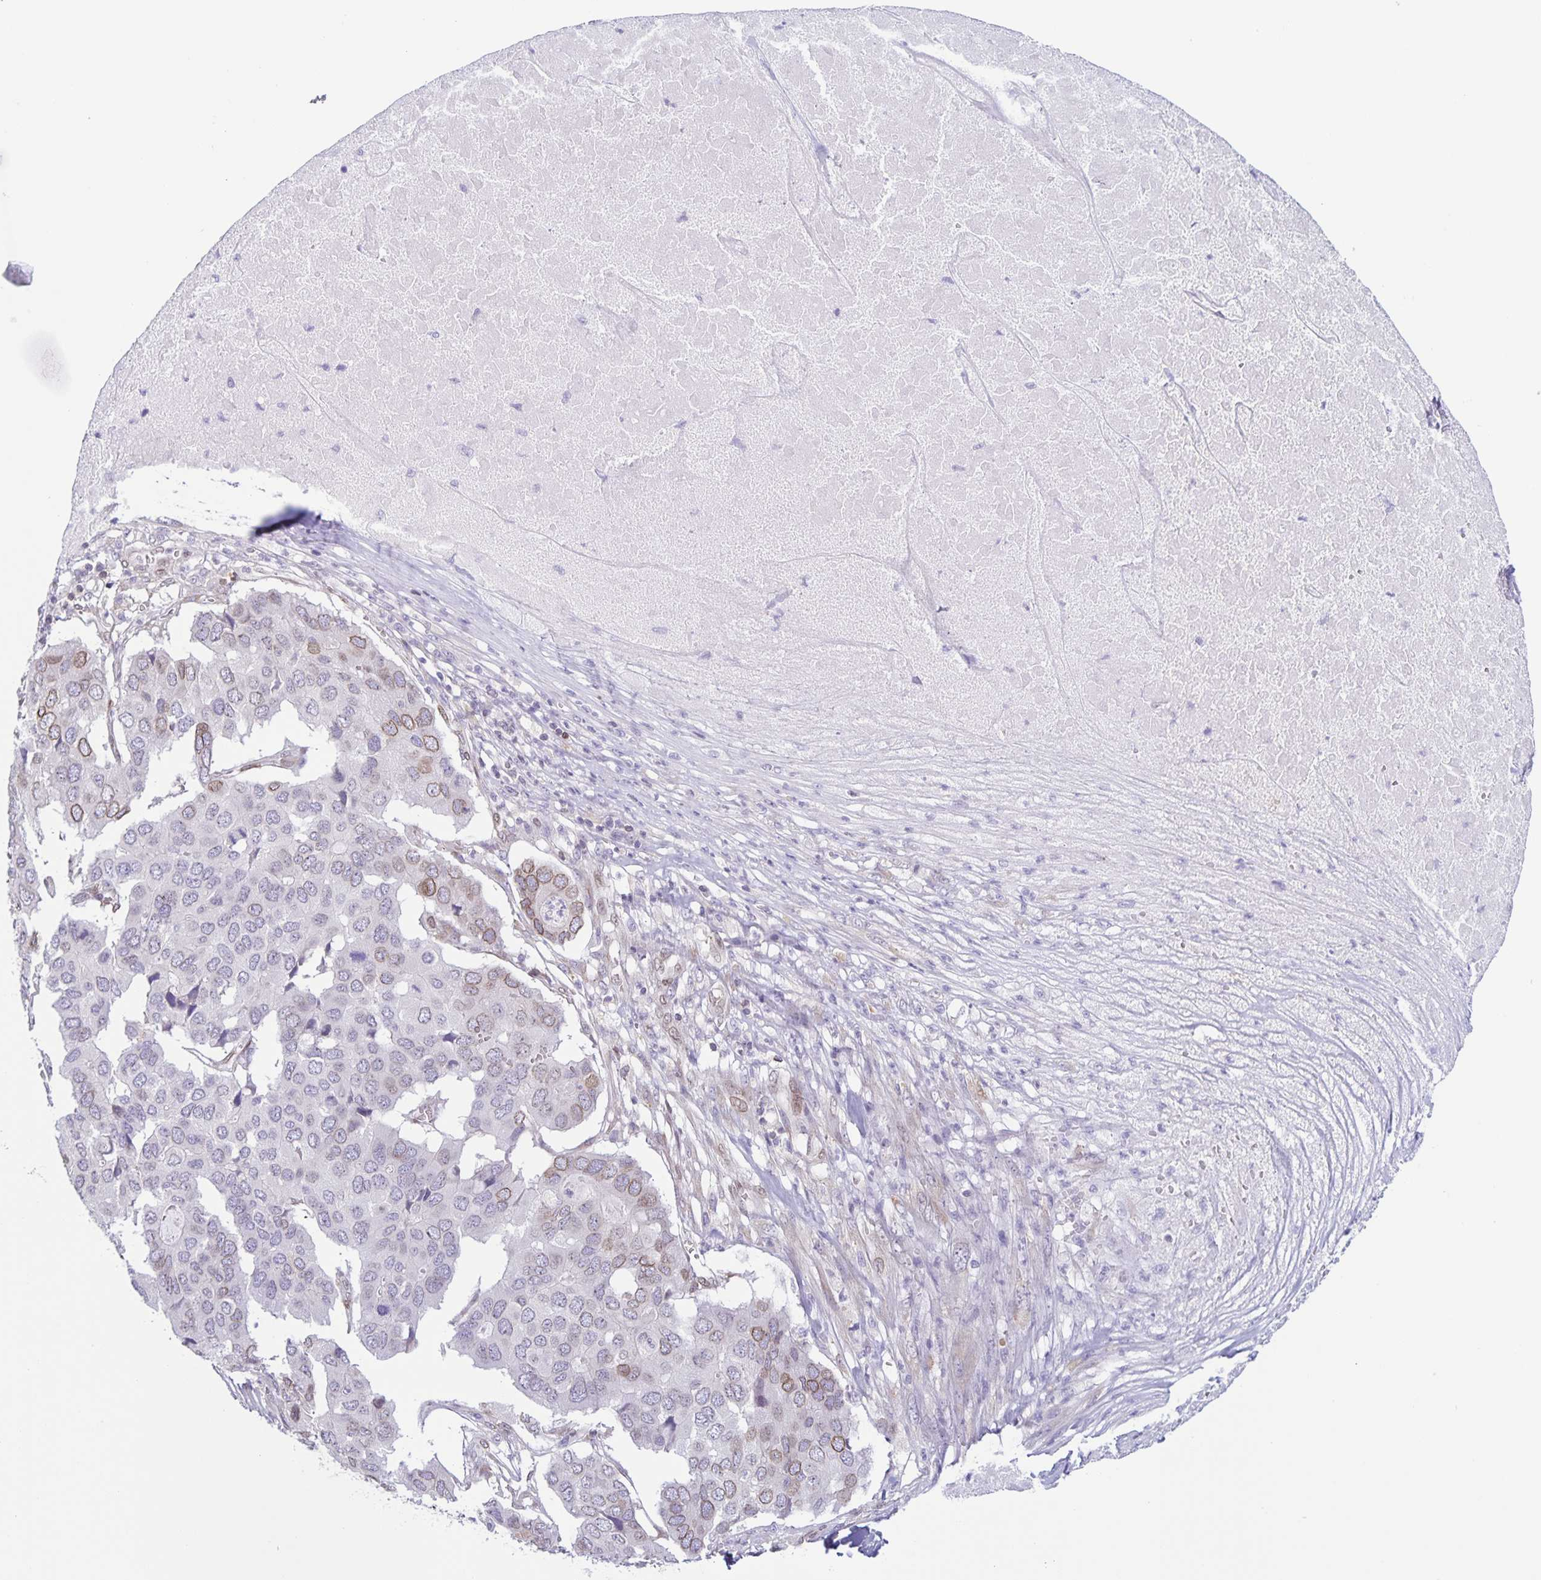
{"staining": {"intensity": "weak", "quantity": "<25%", "location": "cytoplasmic/membranous,nuclear"}, "tissue": "pancreatic cancer", "cell_type": "Tumor cells", "image_type": "cancer", "snomed": [{"axis": "morphology", "description": "Adenocarcinoma, NOS"}, {"axis": "topography", "description": "Pancreas"}], "caption": "Protein analysis of pancreatic adenocarcinoma displays no significant expression in tumor cells.", "gene": "SYNE2", "patient": {"sex": "male", "age": 50}}